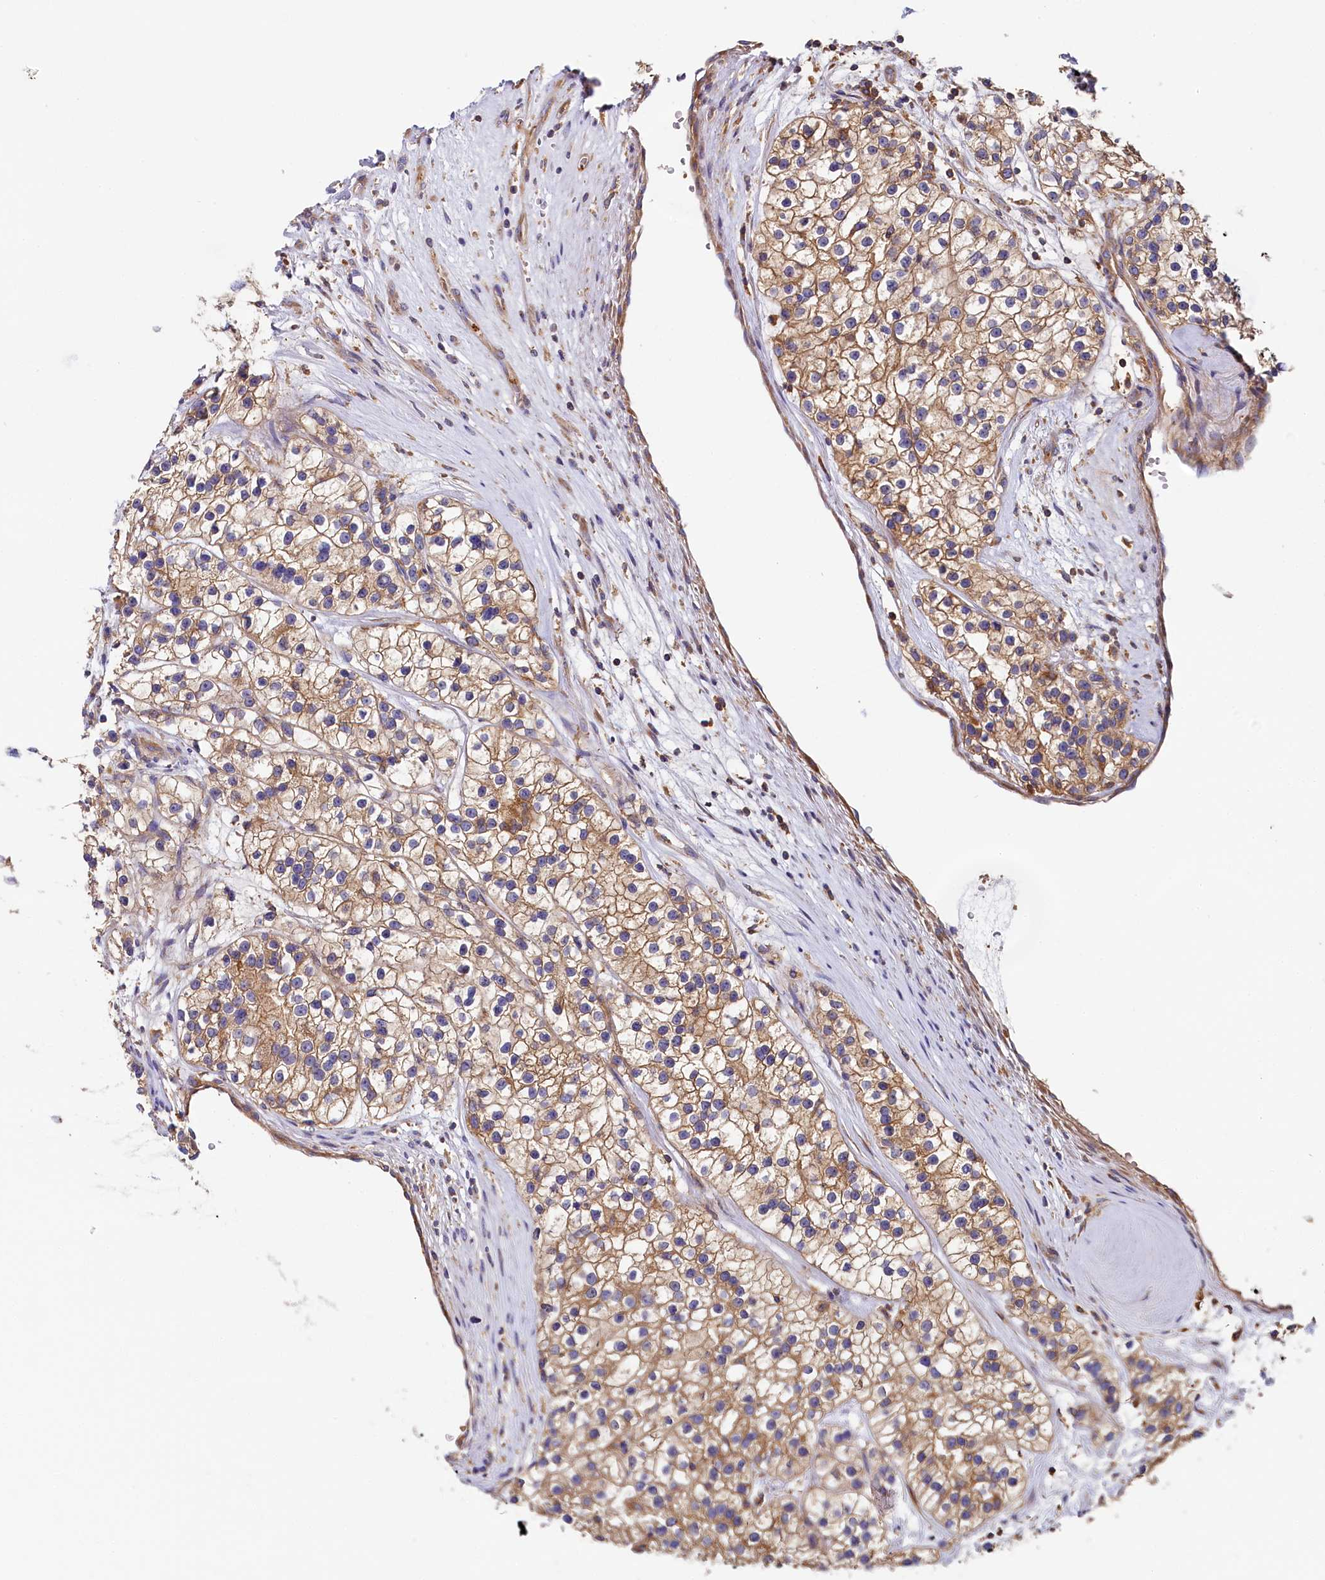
{"staining": {"intensity": "moderate", "quantity": ">75%", "location": "cytoplasmic/membranous"}, "tissue": "renal cancer", "cell_type": "Tumor cells", "image_type": "cancer", "snomed": [{"axis": "morphology", "description": "Adenocarcinoma, NOS"}, {"axis": "topography", "description": "Kidney"}], "caption": "The micrograph reveals staining of adenocarcinoma (renal), revealing moderate cytoplasmic/membranous protein staining (brown color) within tumor cells. (Brightfield microscopy of DAB IHC at high magnification).", "gene": "PPIP5K1", "patient": {"sex": "female", "age": 57}}